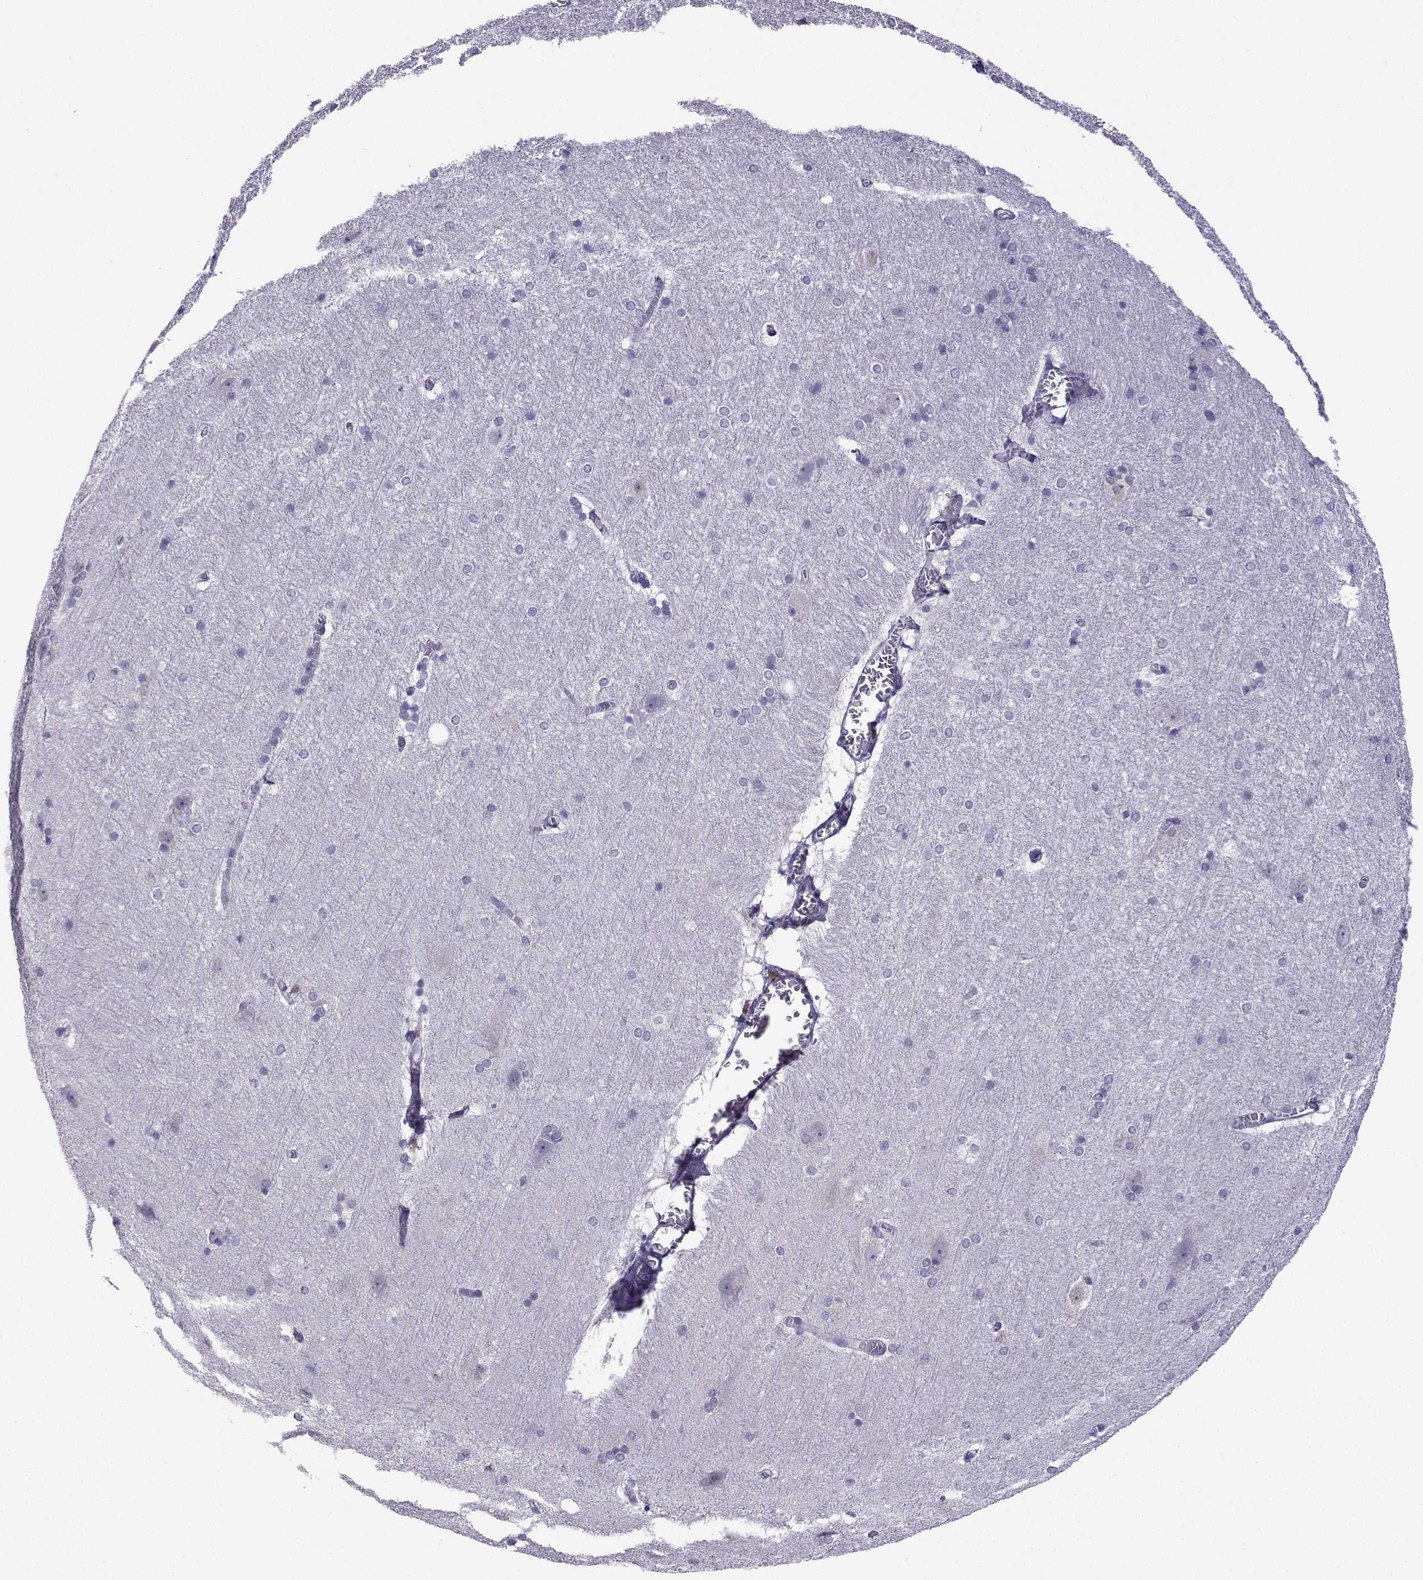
{"staining": {"intensity": "negative", "quantity": "none", "location": "none"}, "tissue": "hippocampus", "cell_type": "Glial cells", "image_type": "normal", "snomed": [{"axis": "morphology", "description": "Normal tissue, NOS"}, {"axis": "topography", "description": "Cerebral cortex"}, {"axis": "topography", "description": "Hippocampus"}], "caption": "Glial cells are negative for brown protein staining in benign hippocampus. (DAB IHC visualized using brightfield microscopy, high magnification).", "gene": "CFAP70", "patient": {"sex": "female", "age": 19}}